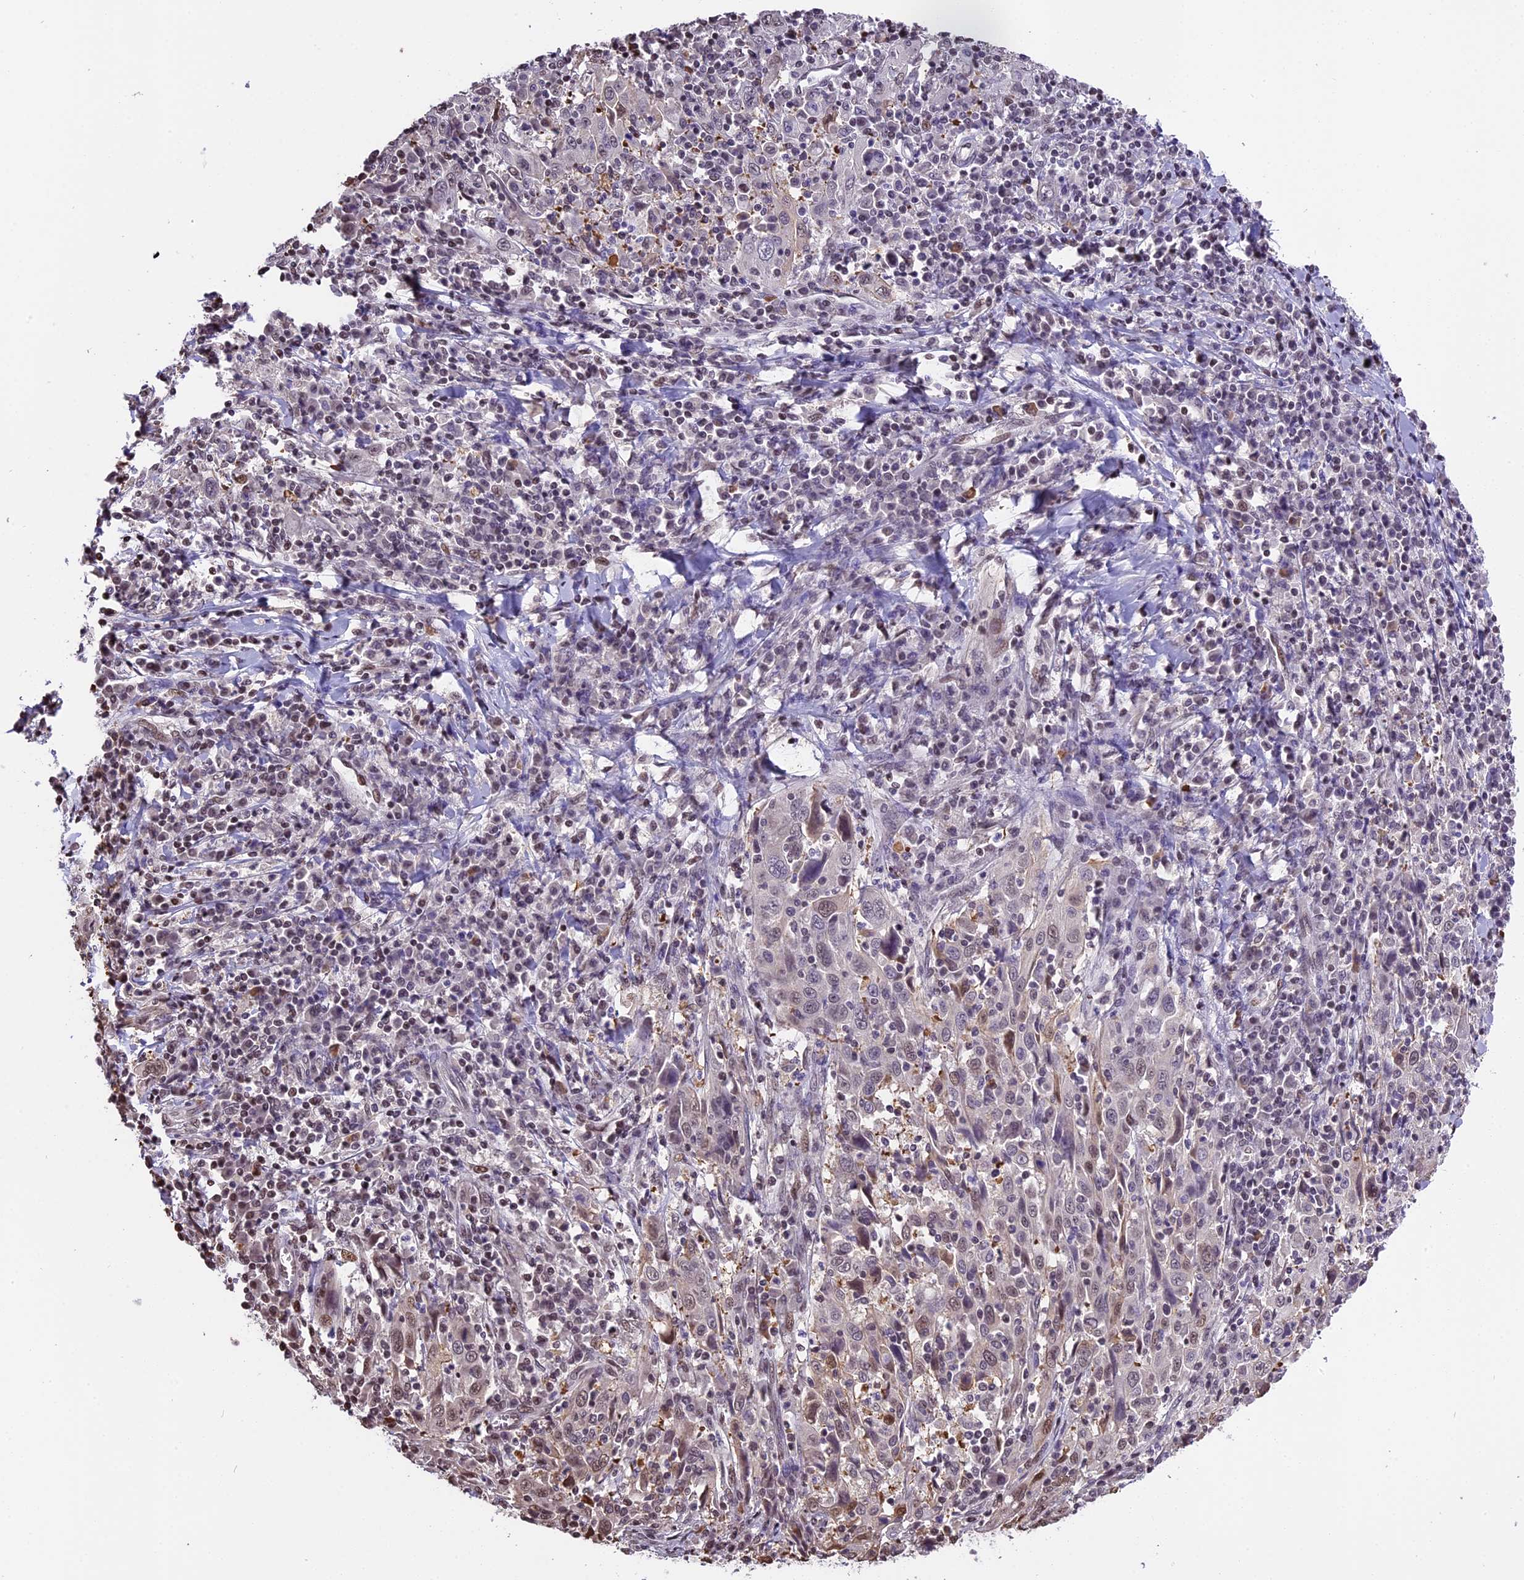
{"staining": {"intensity": "negative", "quantity": "none", "location": "none"}, "tissue": "cervical cancer", "cell_type": "Tumor cells", "image_type": "cancer", "snomed": [{"axis": "morphology", "description": "Squamous cell carcinoma, NOS"}, {"axis": "topography", "description": "Cervix"}], "caption": "Image shows no protein staining in tumor cells of cervical cancer tissue.", "gene": "POLR3E", "patient": {"sex": "female", "age": 46}}